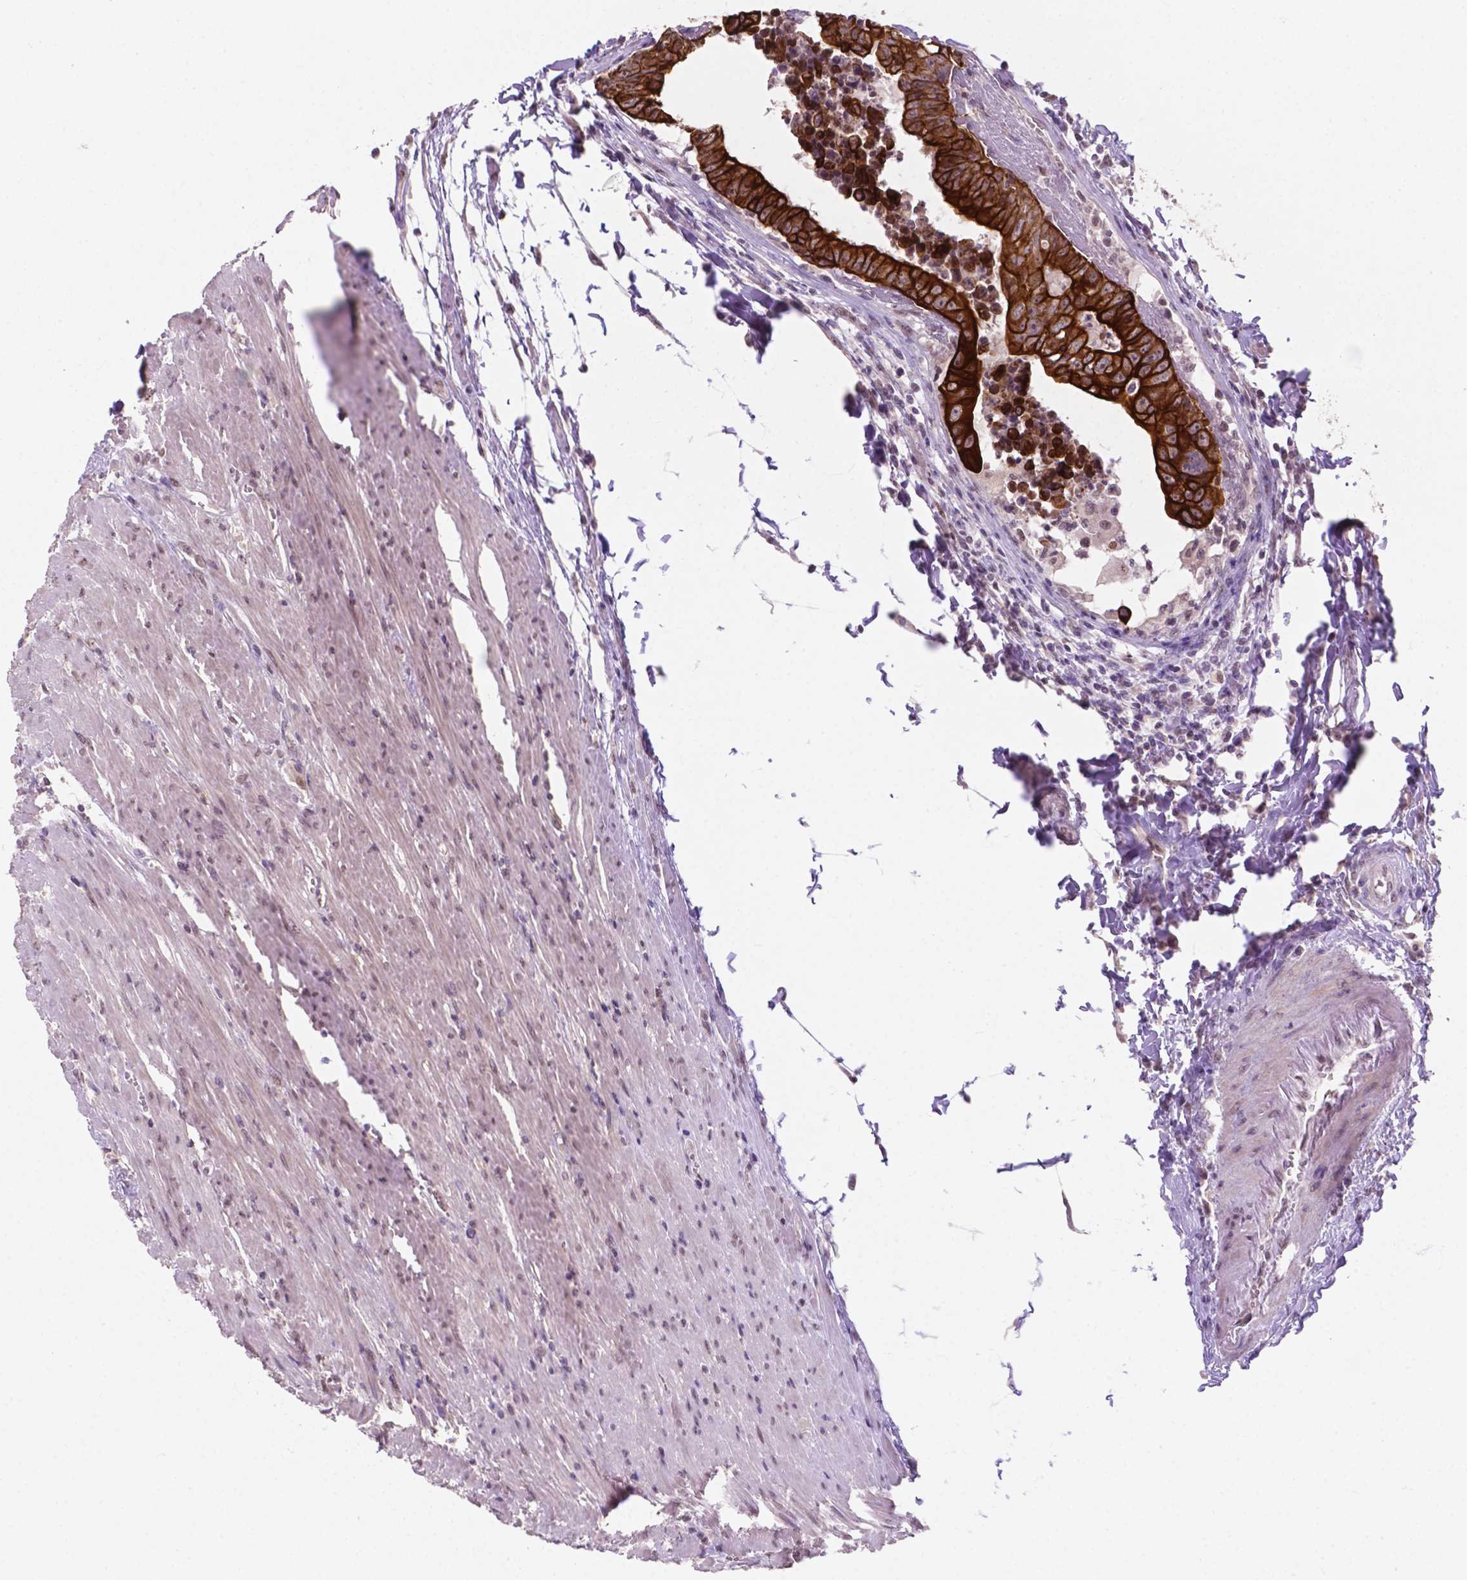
{"staining": {"intensity": "strong", "quantity": ">75%", "location": "cytoplasmic/membranous"}, "tissue": "colorectal cancer", "cell_type": "Tumor cells", "image_type": "cancer", "snomed": [{"axis": "morphology", "description": "Adenocarcinoma, NOS"}, {"axis": "topography", "description": "Rectum"}], "caption": "Adenocarcinoma (colorectal) stained with DAB (3,3'-diaminobenzidine) immunohistochemistry exhibits high levels of strong cytoplasmic/membranous positivity in approximately >75% of tumor cells.", "gene": "SHLD3", "patient": {"sex": "female", "age": 62}}